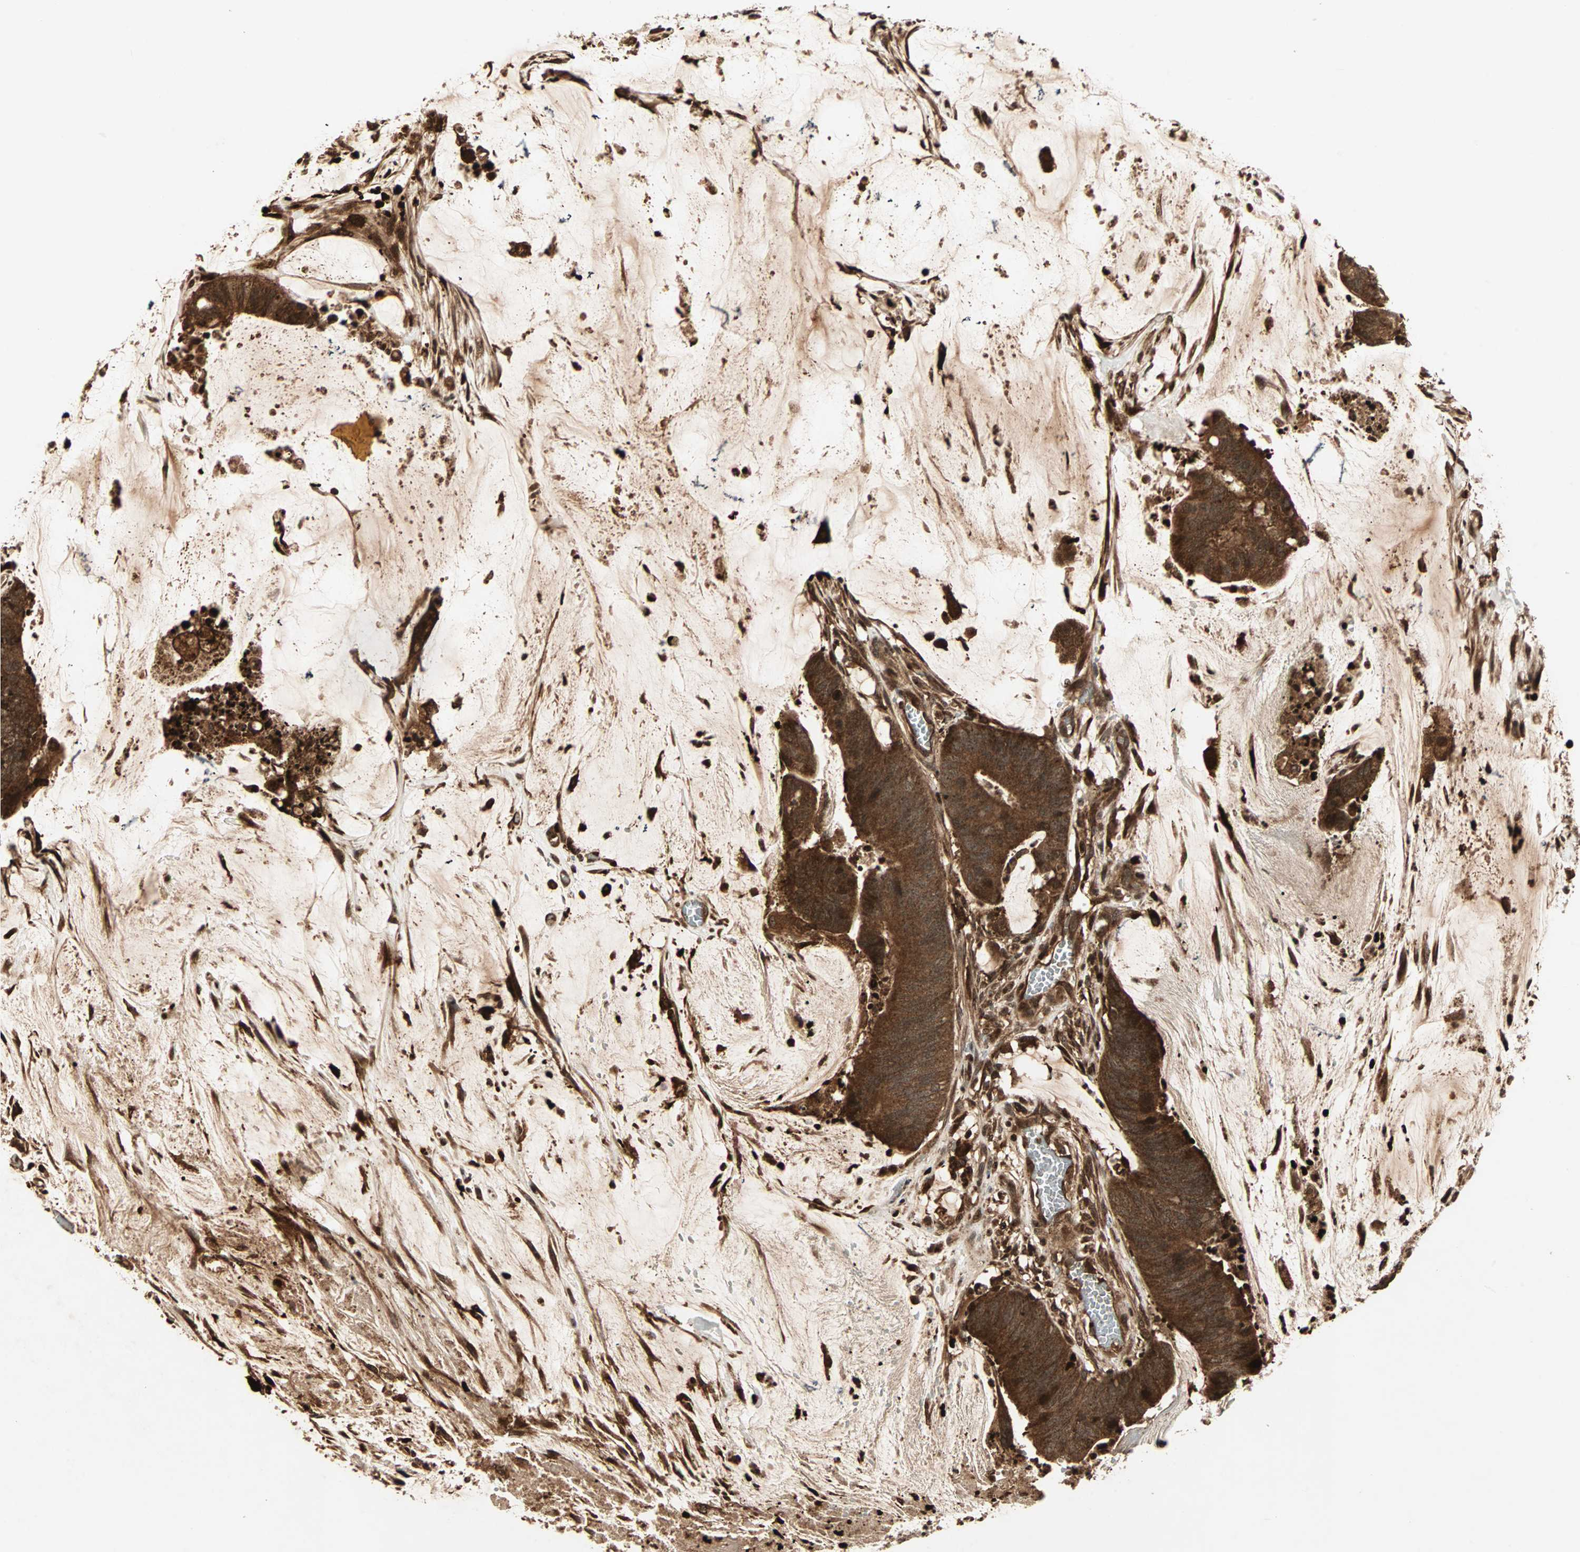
{"staining": {"intensity": "strong", "quantity": ">75%", "location": "cytoplasmic/membranous"}, "tissue": "colorectal cancer", "cell_type": "Tumor cells", "image_type": "cancer", "snomed": [{"axis": "morphology", "description": "Adenocarcinoma, NOS"}, {"axis": "topography", "description": "Rectum"}], "caption": "DAB immunohistochemical staining of colorectal cancer (adenocarcinoma) exhibits strong cytoplasmic/membranous protein staining in about >75% of tumor cells. (DAB IHC with brightfield microscopy, high magnification).", "gene": "RFFL", "patient": {"sex": "female", "age": 66}}